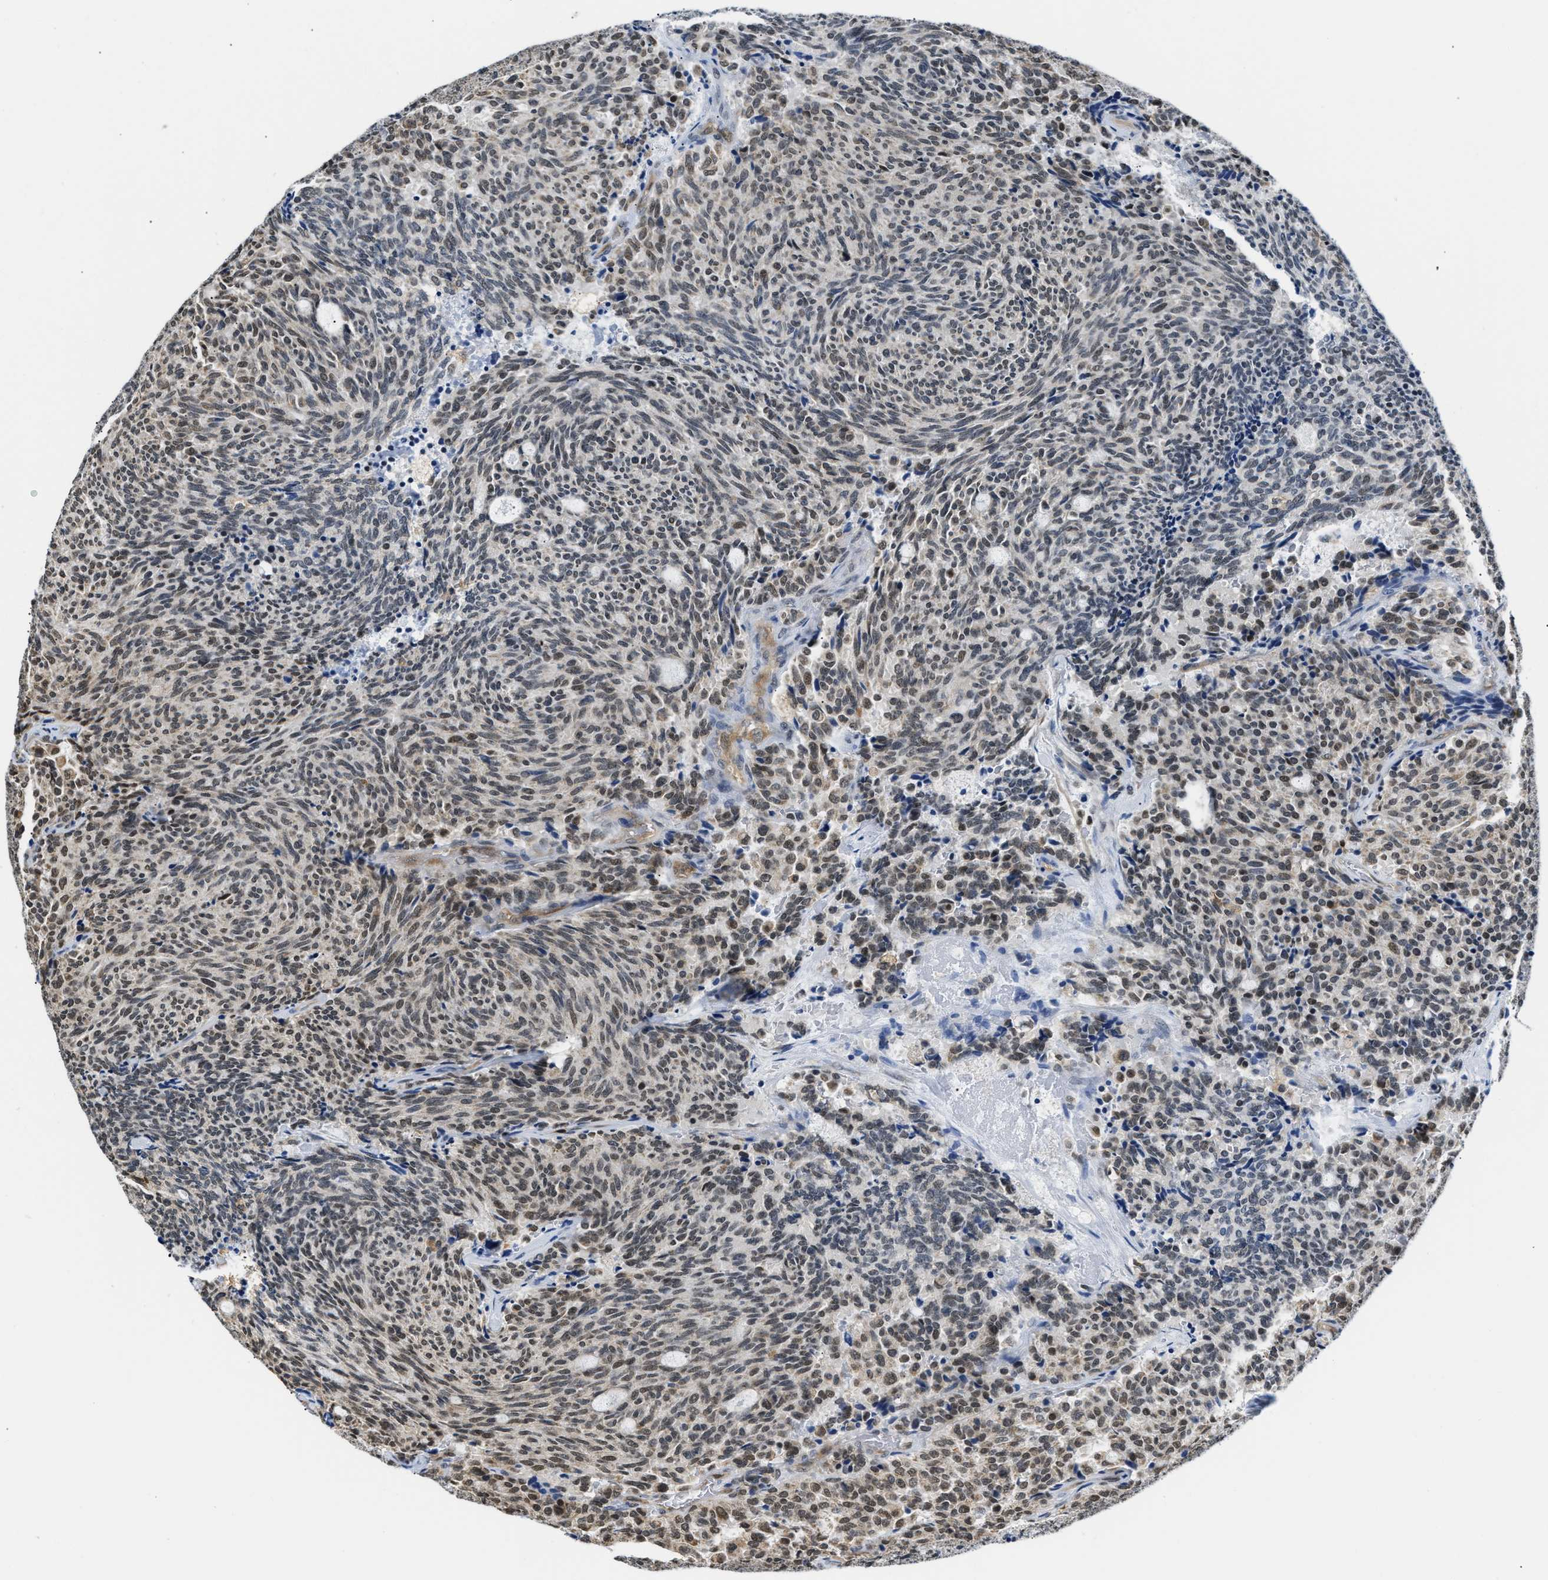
{"staining": {"intensity": "weak", "quantity": ">75%", "location": "nuclear"}, "tissue": "carcinoid", "cell_type": "Tumor cells", "image_type": "cancer", "snomed": [{"axis": "morphology", "description": "Carcinoid, malignant, NOS"}, {"axis": "topography", "description": "Pancreas"}], "caption": "Tumor cells display low levels of weak nuclear expression in about >75% of cells in human carcinoid.", "gene": "STK10", "patient": {"sex": "female", "age": 54}}